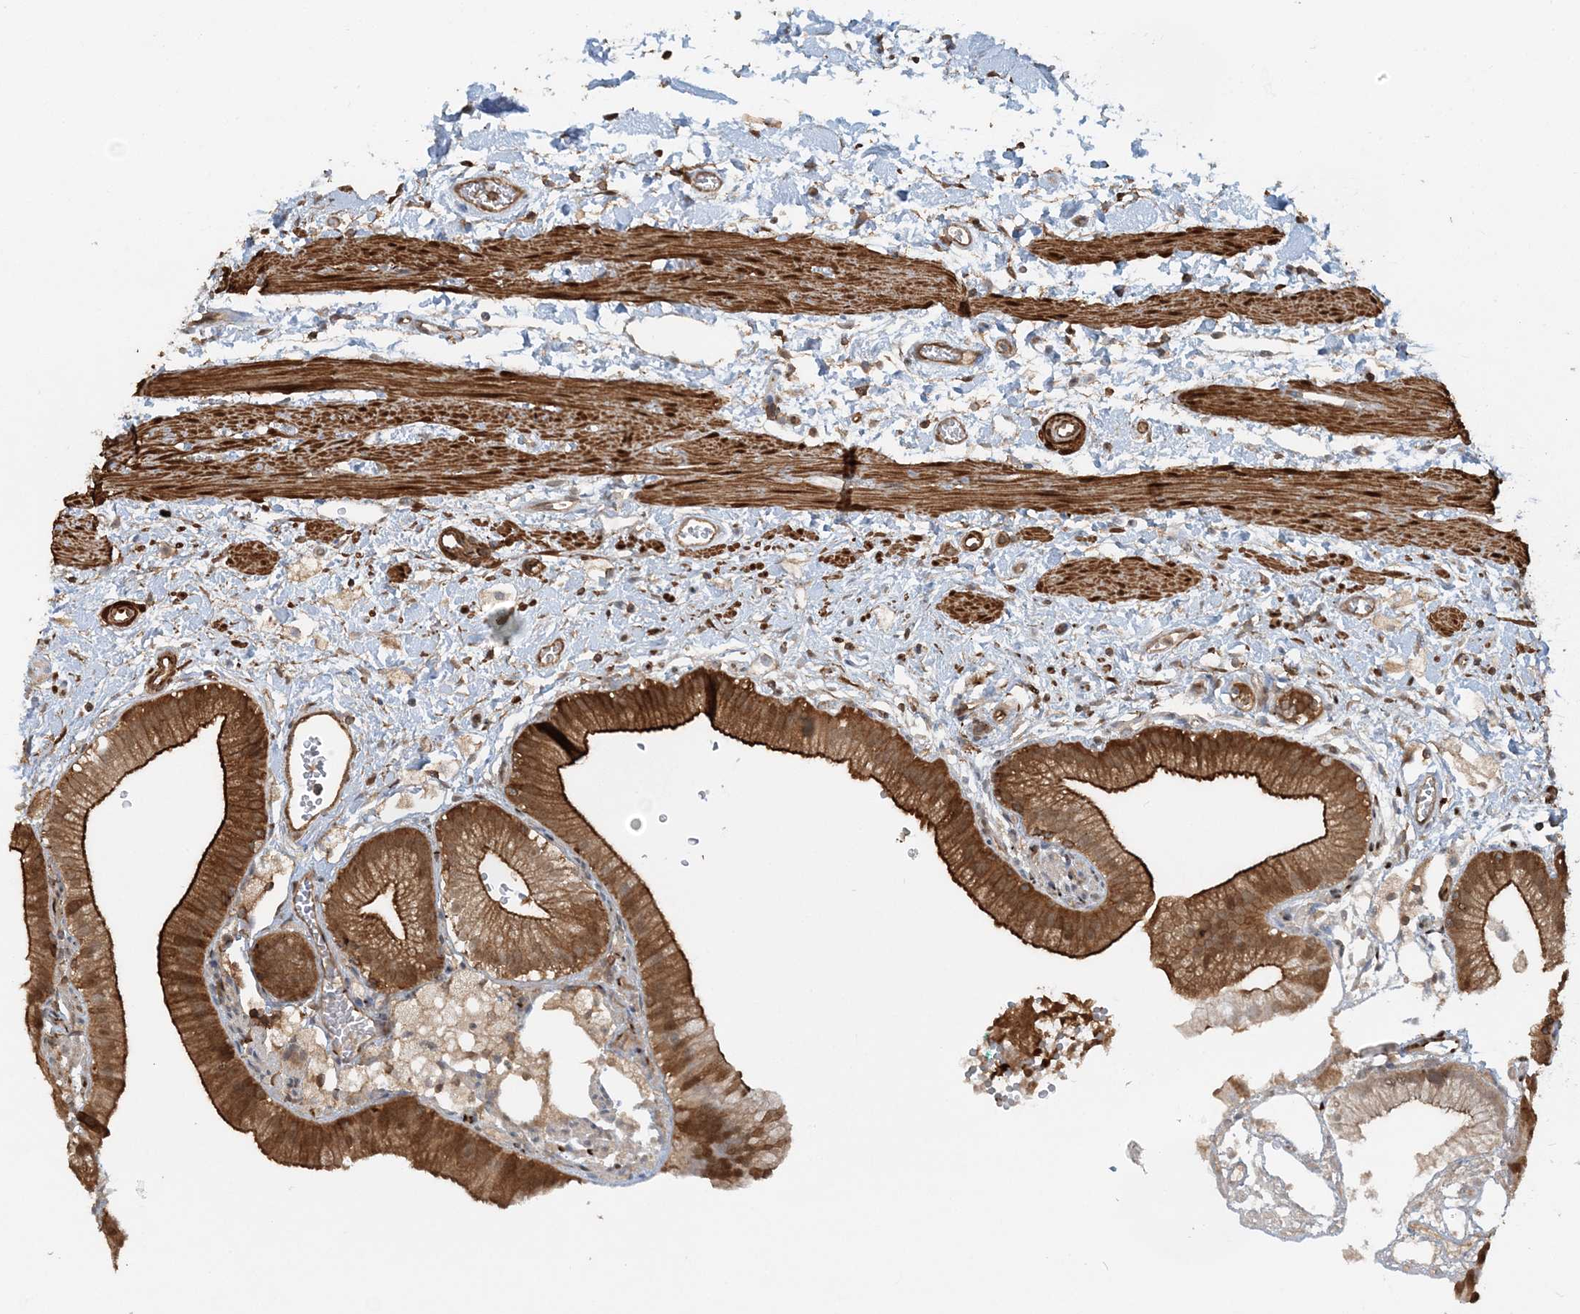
{"staining": {"intensity": "strong", "quantity": ">75%", "location": "cytoplasmic/membranous"}, "tissue": "gallbladder", "cell_type": "Glandular cells", "image_type": "normal", "snomed": [{"axis": "morphology", "description": "Normal tissue, NOS"}, {"axis": "topography", "description": "Gallbladder"}], "caption": "Immunohistochemical staining of benign human gallbladder exhibits >75% levels of strong cytoplasmic/membranous protein staining in approximately >75% of glandular cells.", "gene": "DSTN", "patient": {"sex": "male", "age": 55}}